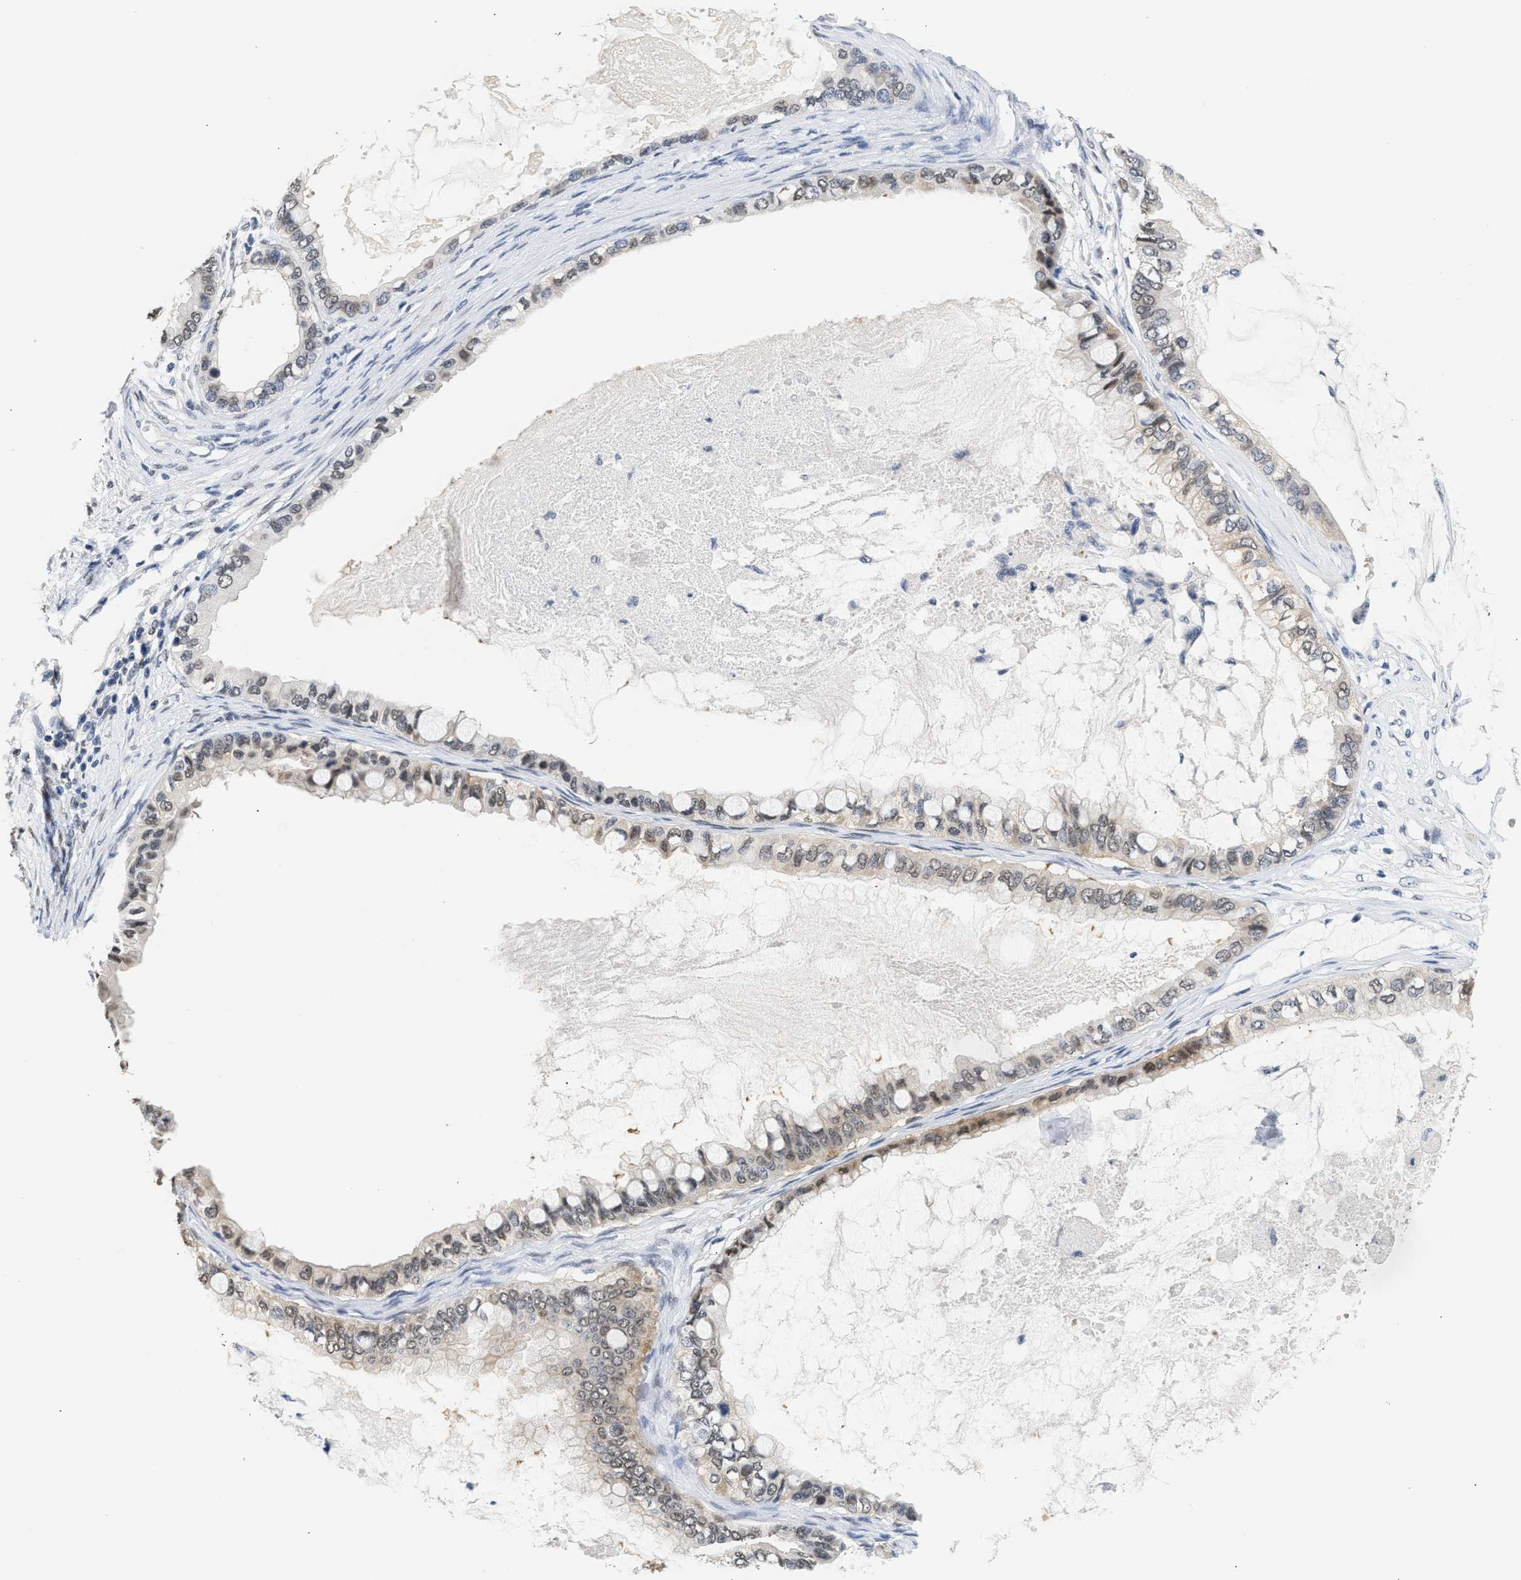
{"staining": {"intensity": "weak", "quantity": "25%-75%", "location": "cytoplasmic/membranous,nuclear"}, "tissue": "ovarian cancer", "cell_type": "Tumor cells", "image_type": "cancer", "snomed": [{"axis": "morphology", "description": "Cystadenocarcinoma, mucinous, NOS"}, {"axis": "topography", "description": "Ovary"}], "caption": "Protein staining by immunohistochemistry demonstrates weak cytoplasmic/membranous and nuclear staining in about 25%-75% of tumor cells in ovarian cancer.", "gene": "PPM1L", "patient": {"sex": "female", "age": 80}}